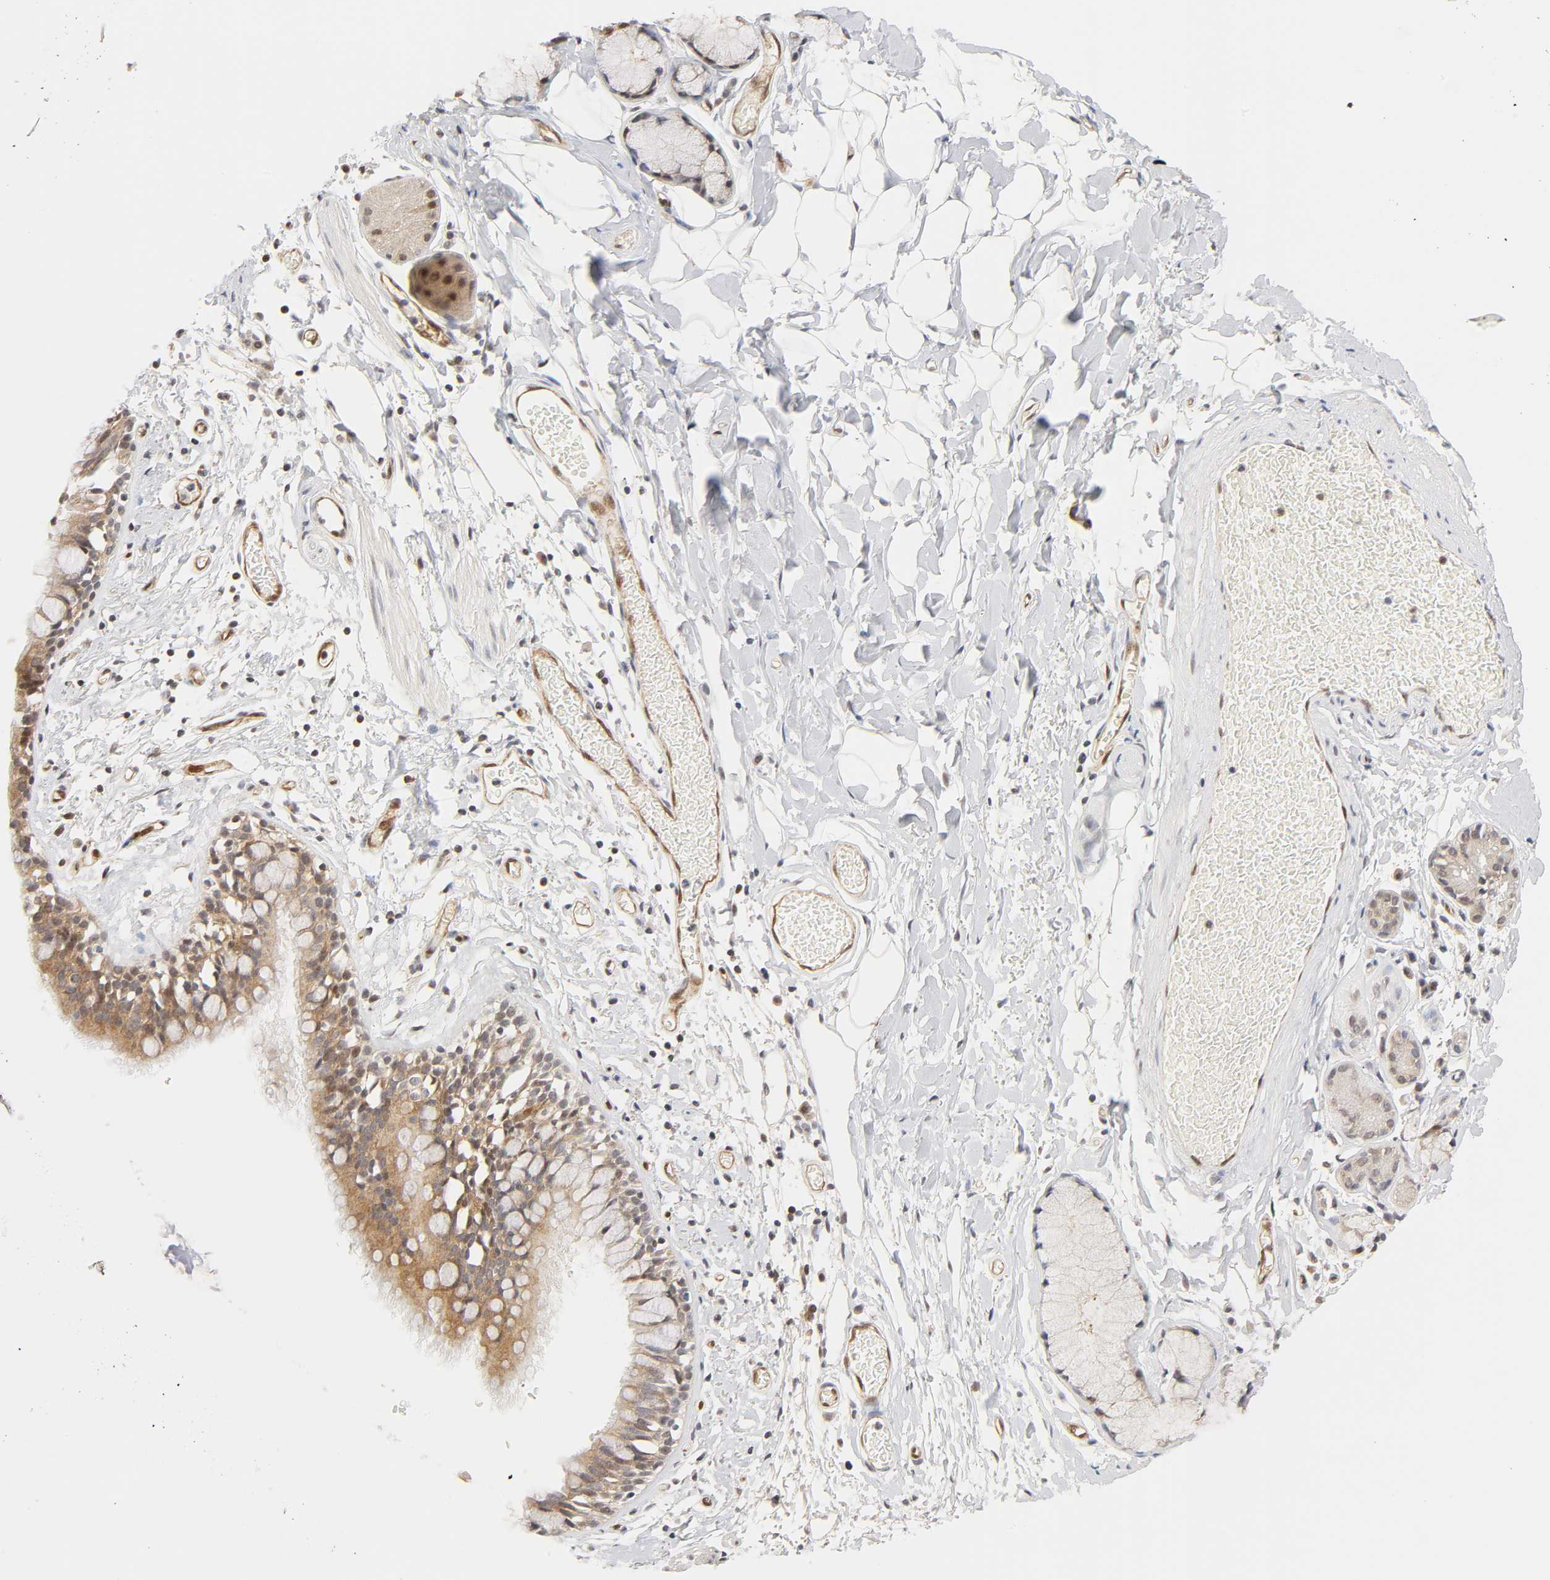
{"staining": {"intensity": "weak", "quantity": ">75%", "location": "cytoplasmic/membranous"}, "tissue": "bronchus", "cell_type": "Respiratory epithelial cells", "image_type": "normal", "snomed": [{"axis": "morphology", "description": "Normal tissue, NOS"}, {"axis": "topography", "description": "Lymph node of abdomen"}, {"axis": "topography", "description": "Lymph node of pelvis"}], "caption": "Protein staining demonstrates weak cytoplasmic/membranous positivity in about >75% of respiratory epithelial cells in benign bronchus.", "gene": "CDC37", "patient": {"sex": "female", "age": 65}}